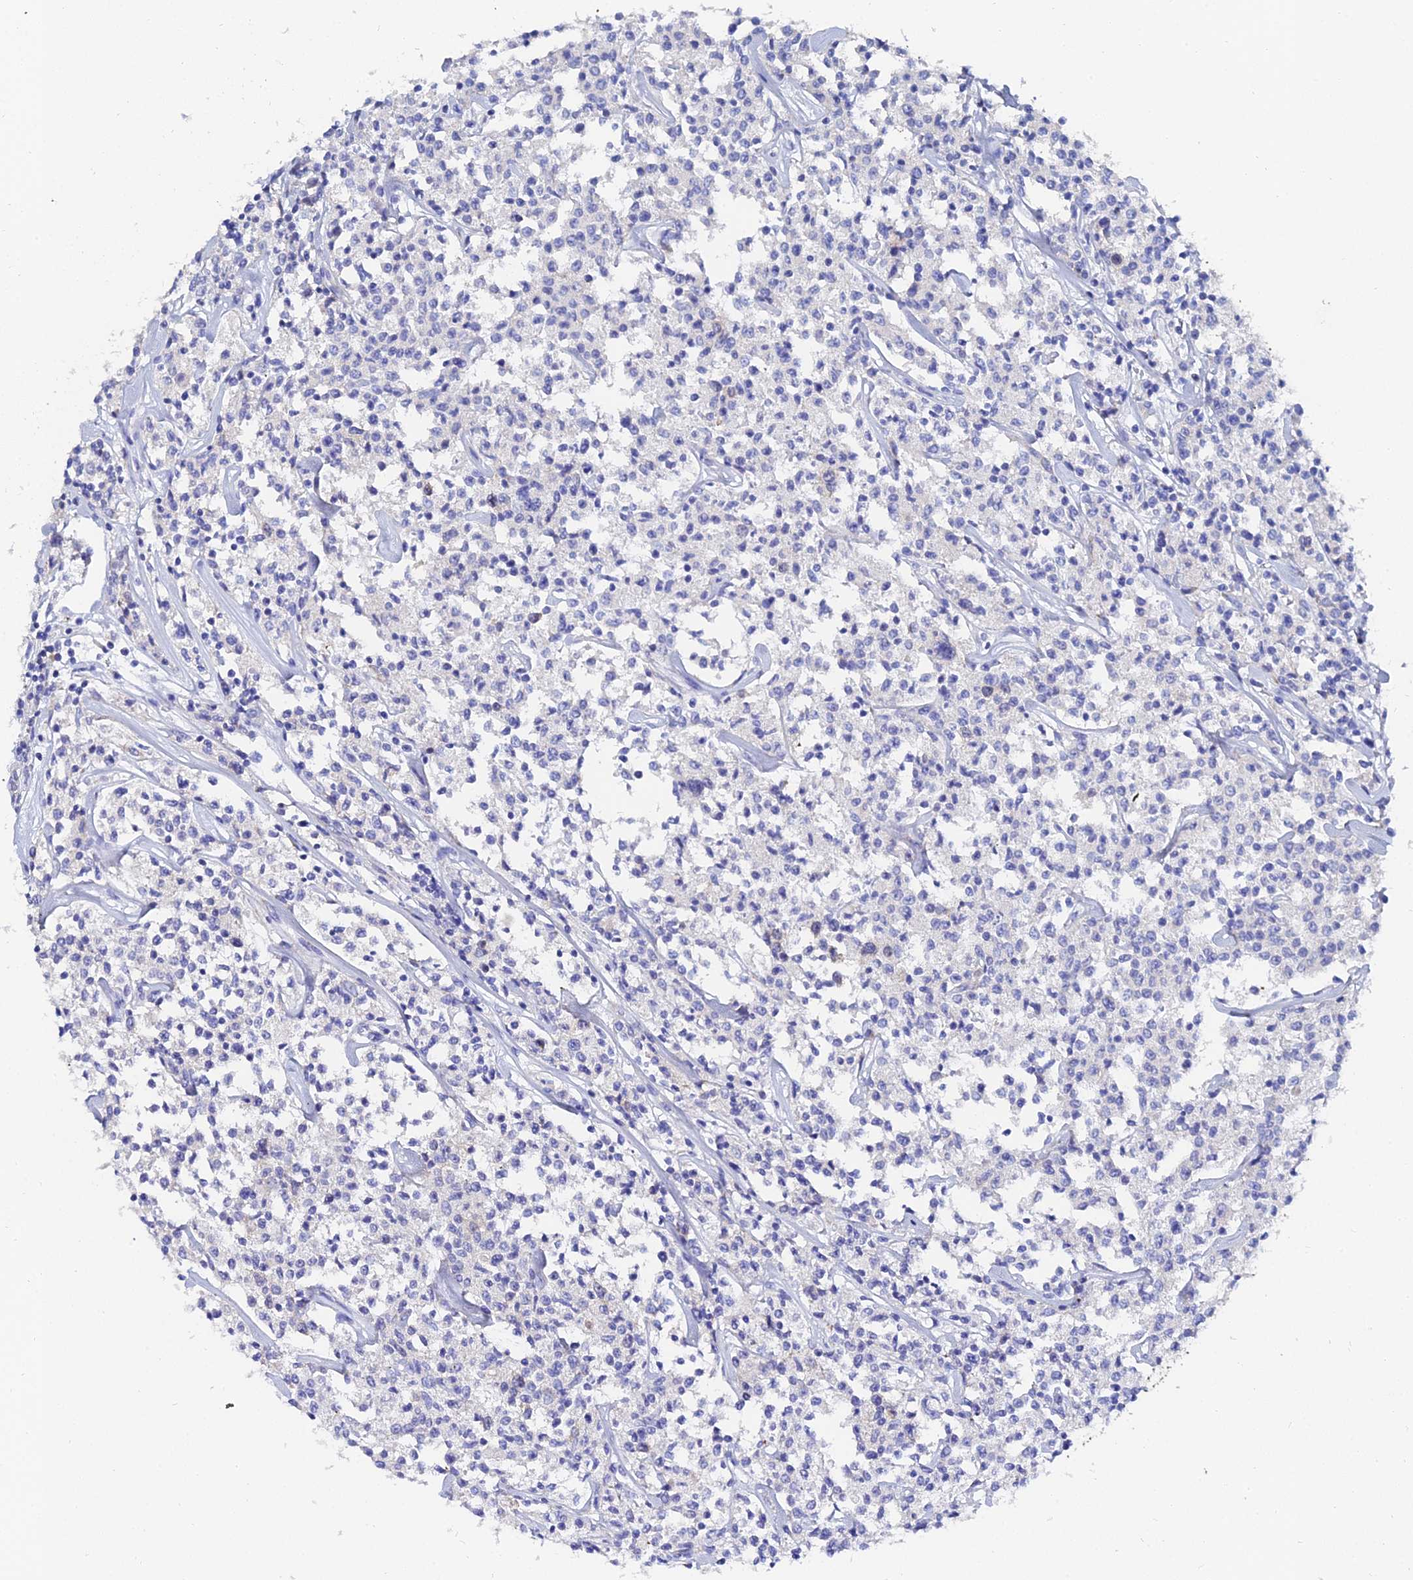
{"staining": {"intensity": "negative", "quantity": "none", "location": "none"}, "tissue": "lymphoma", "cell_type": "Tumor cells", "image_type": "cancer", "snomed": [{"axis": "morphology", "description": "Malignant lymphoma, non-Hodgkin's type, Low grade"}, {"axis": "topography", "description": "Small intestine"}], "caption": "DAB (3,3'-diaminobenzidine) immunohistochemical staining of human lymphoma demonstrates no significant expression in tumor cells.", "gene": "PTTG1", "patient": {"sex": "female", "age": 59}}